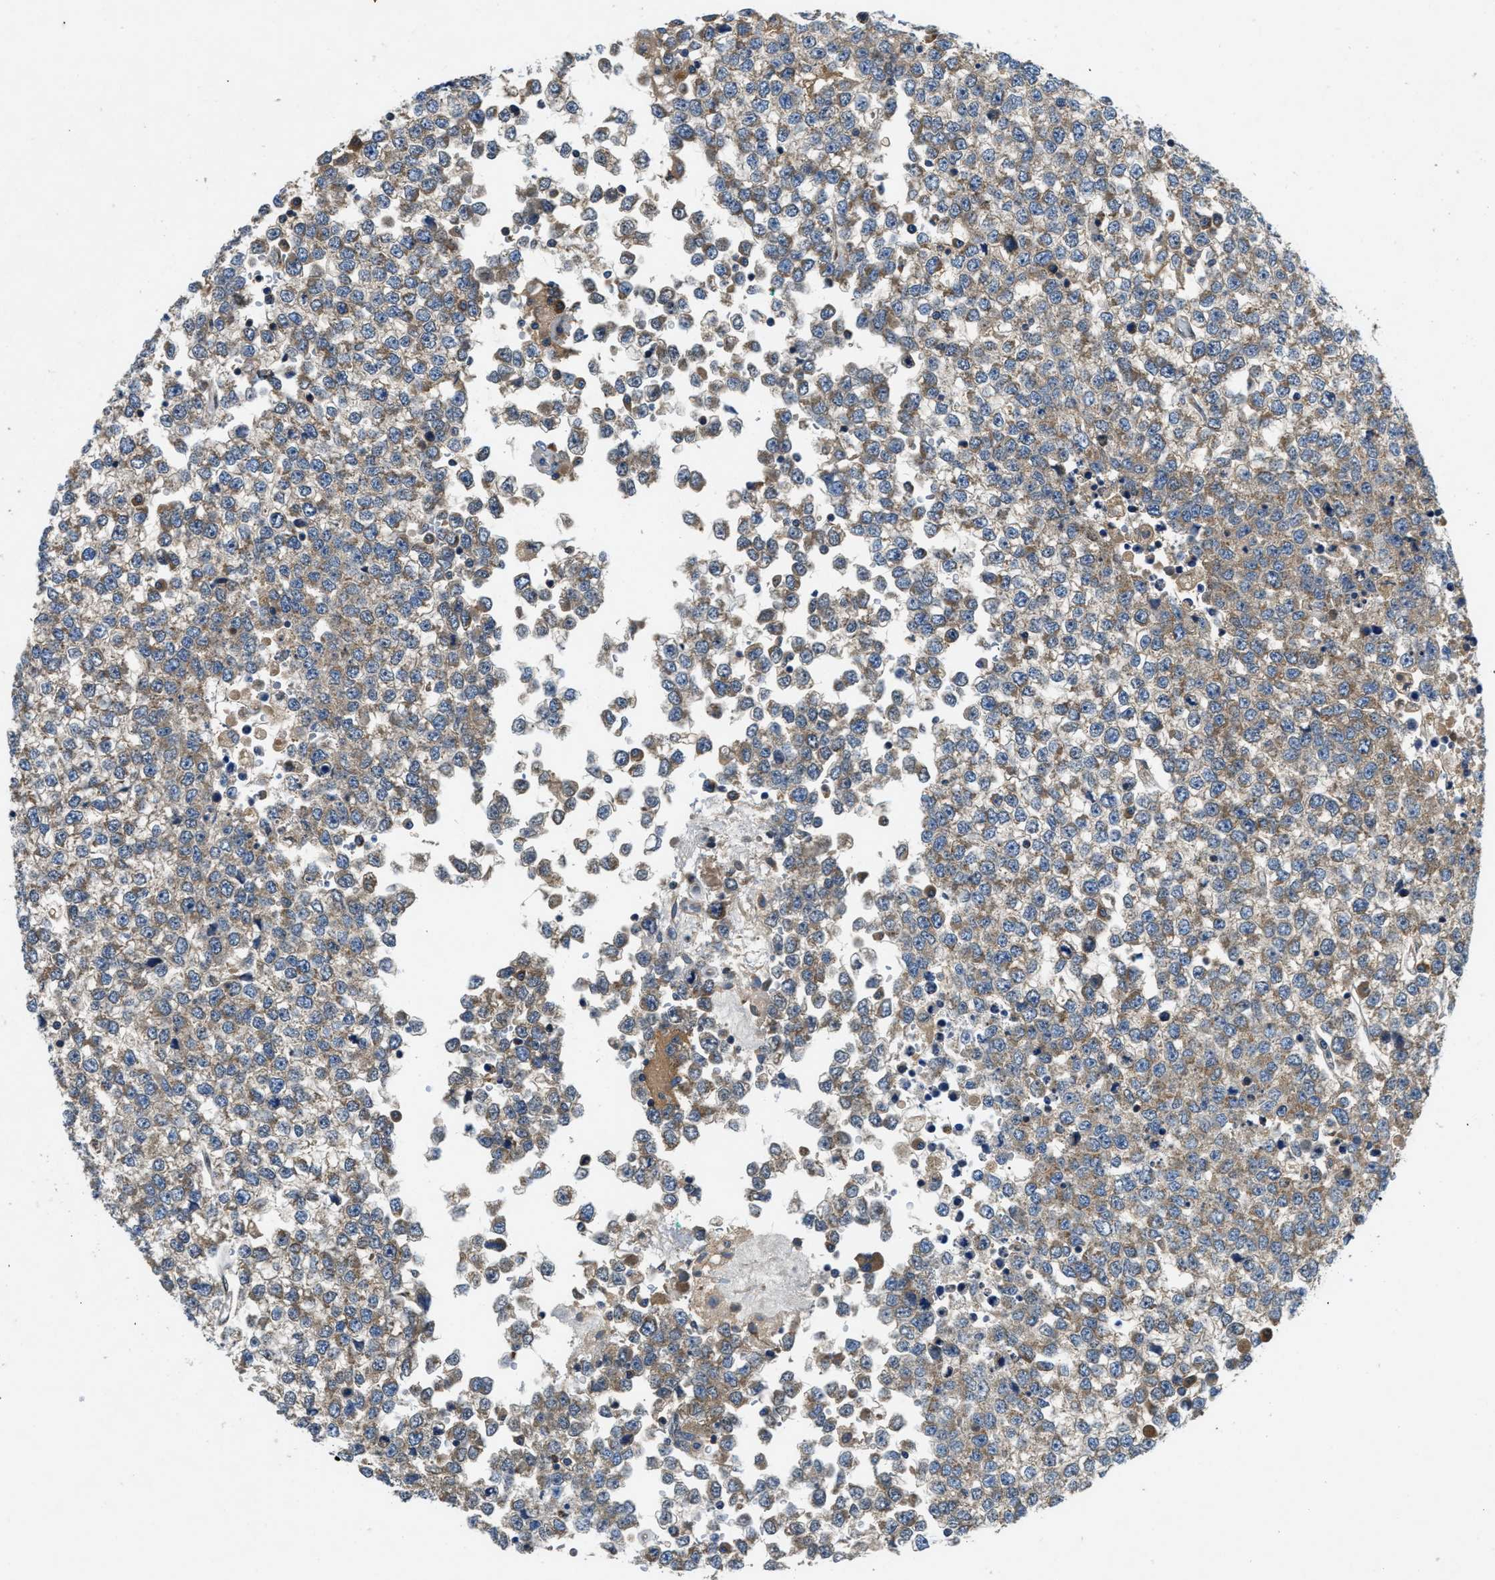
{"staining": {"intensity": "moderate", "quantity": ">75%", "location": "cytoplasmic/membranous"}, "tissue": "testis cancer", "cell_type": "Tumor cells", "image_type": "cancer", "snomed": [{"axis": "morphology", "description": "Seminoma, NOS"}, {"axis": "topography", "description": "Testis"}], "caption": "Approximately >75% of tumor cells in human testis cancer (seminoma) exhibit moderate cytoplasmic/membranous protein positivity as visualized by brown immunohistochemical staining.", "gene": "PNKD", "patient": {"sex": "male", "age": 65}}